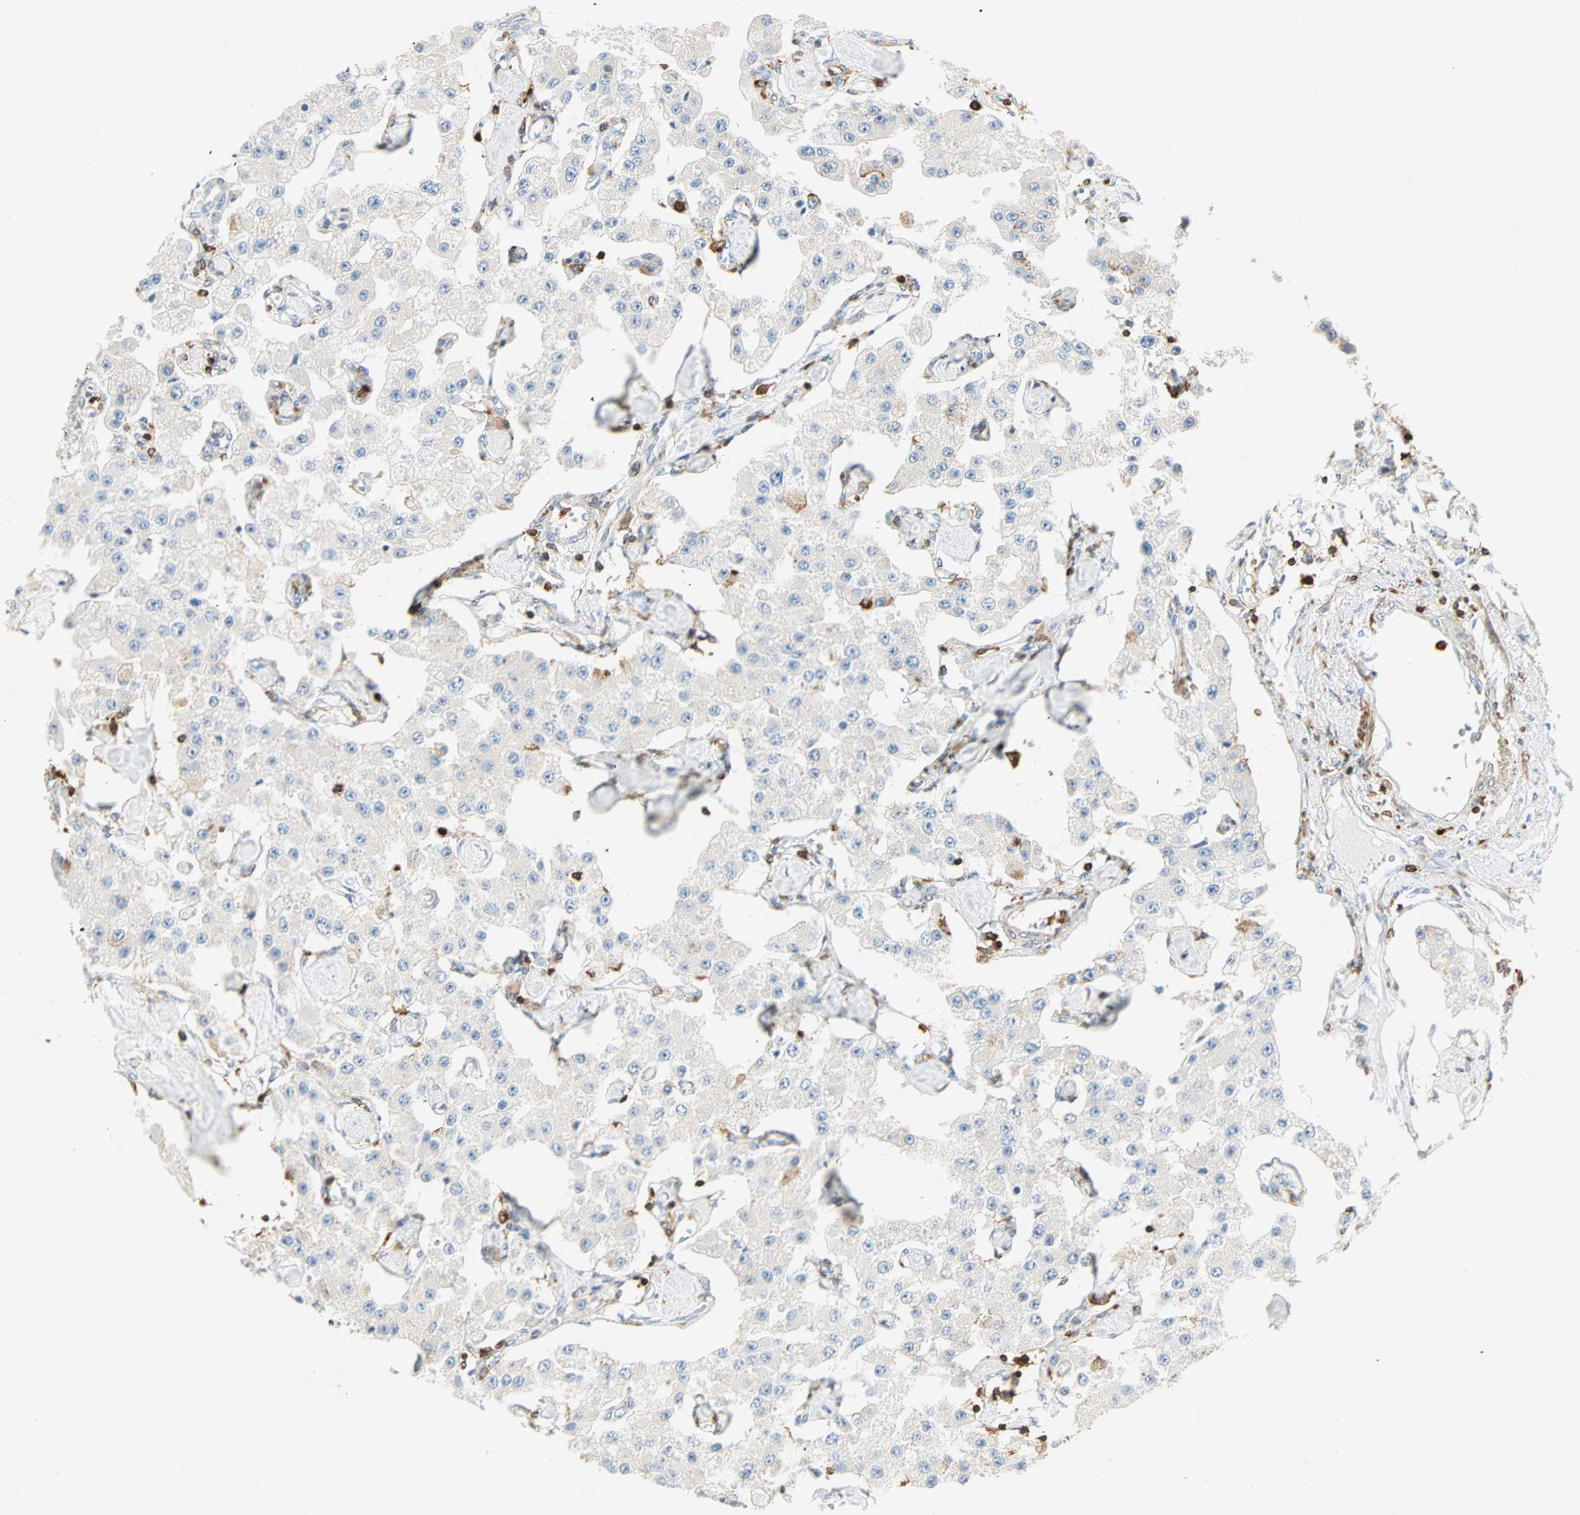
{"staining": {"intensity": "negative", "quantity": "none", "location": "none"}, "tissue": "carcinoid", "cell_type": "Tumor cells", "image_type": "cancer", "snomed": [{"axis": "morphology", "description": "Carcinoid, malignant, NOS"}, {"axis": "topography", "description": "Pancreas"}], "caption": "A high-resolution histopathology image shows immunohistochemistry (IHC) staining of carcinoid, which displays no significant expression in tumor cells.", "gene": "FMNL1", "patient": {"sex": "male", "age": 41}}